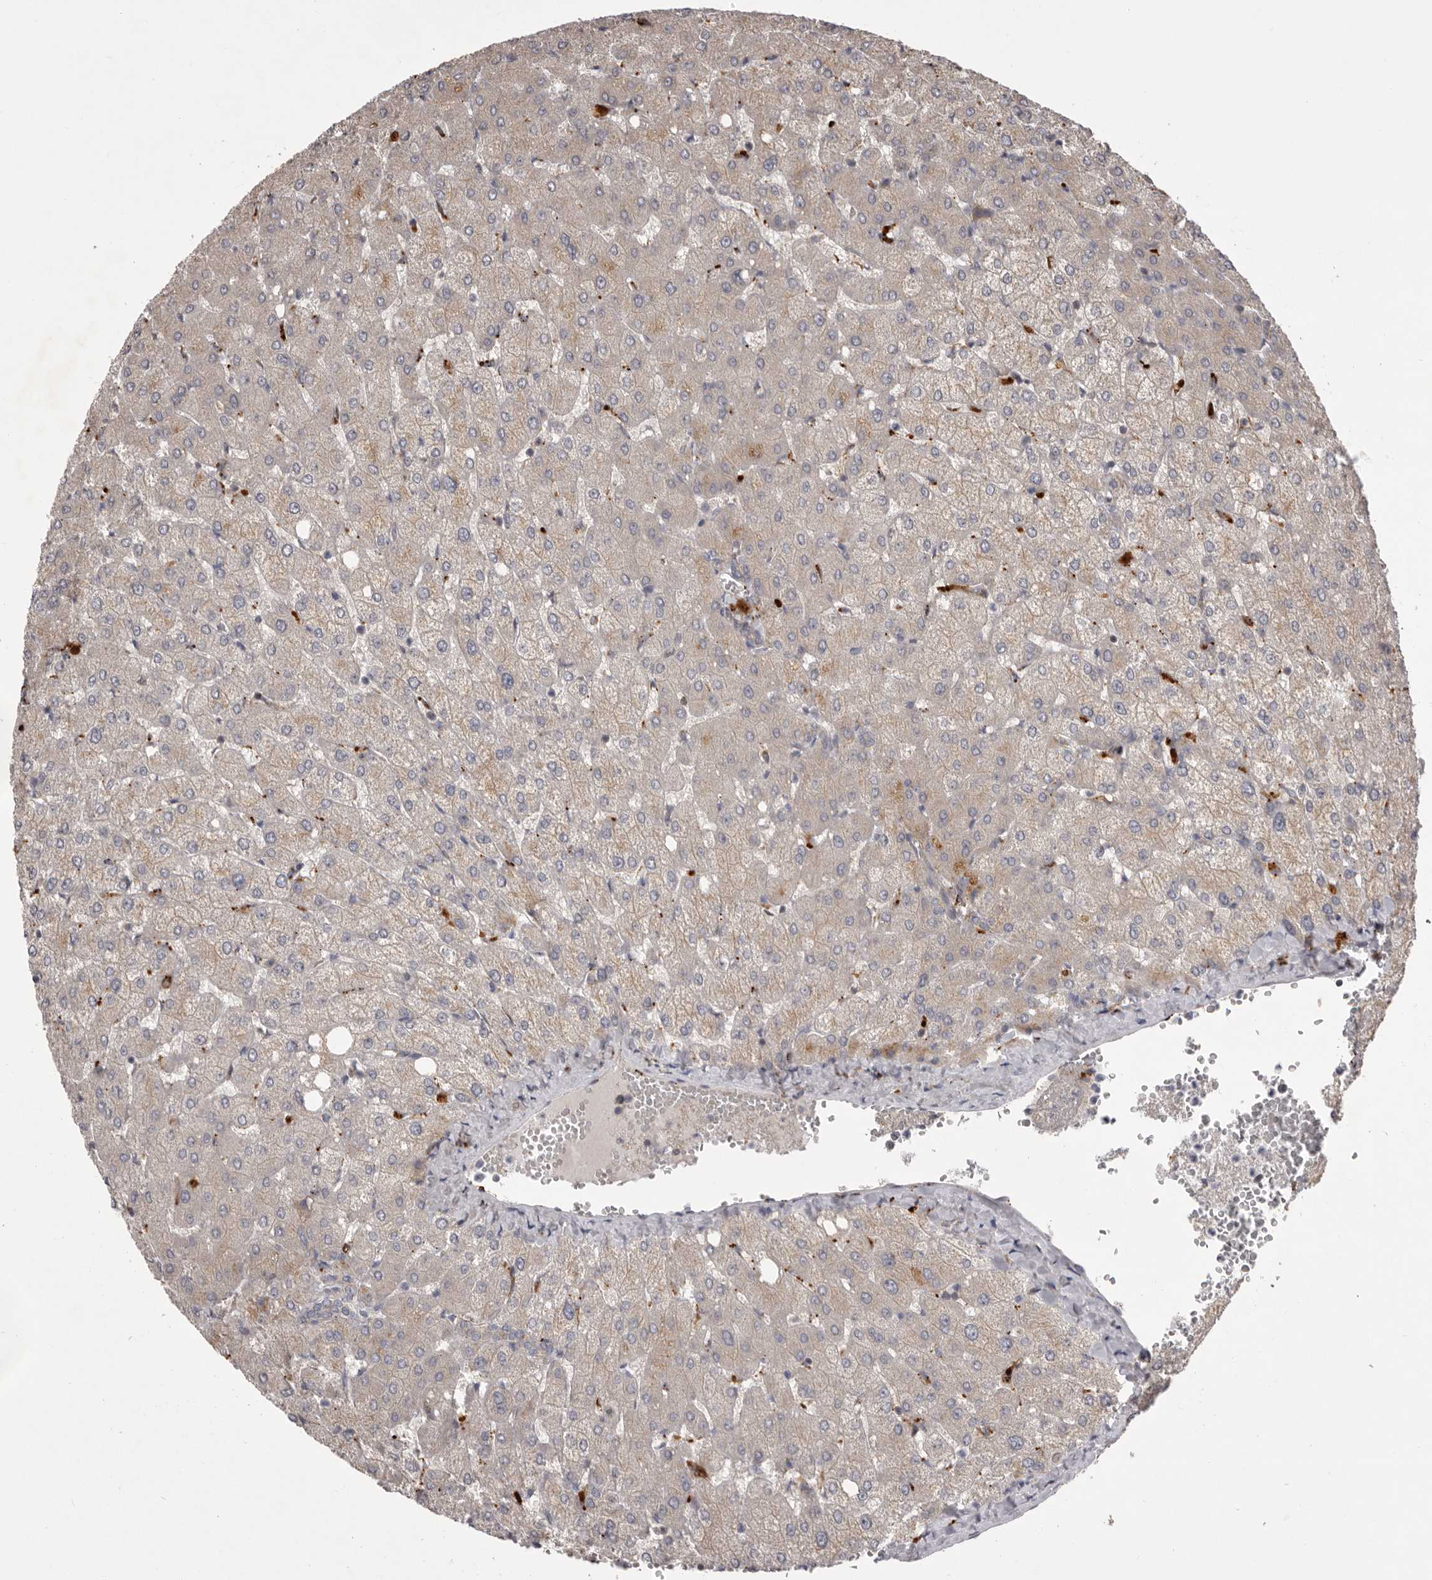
{"staining": {"intensity": "negative", "quantity": "none", "location": "none"}, "tissue": "liver", "cell_type": "Cholangiocytes", "image_type": "normal", "snomed": [{"axis": "morphology", "description": "Normal tissue, NOS"}, {"axis": "topography", "description": "Liver"}], "caption": "Immunohistochemistry photomicrograph of benign liver: liver stained with DAB reveals no significant protein positivity in cholangiocytes. Nuclei are stained in blue.", "gene": "WDR47", "patient": {"sex": "female", "age": 54}}